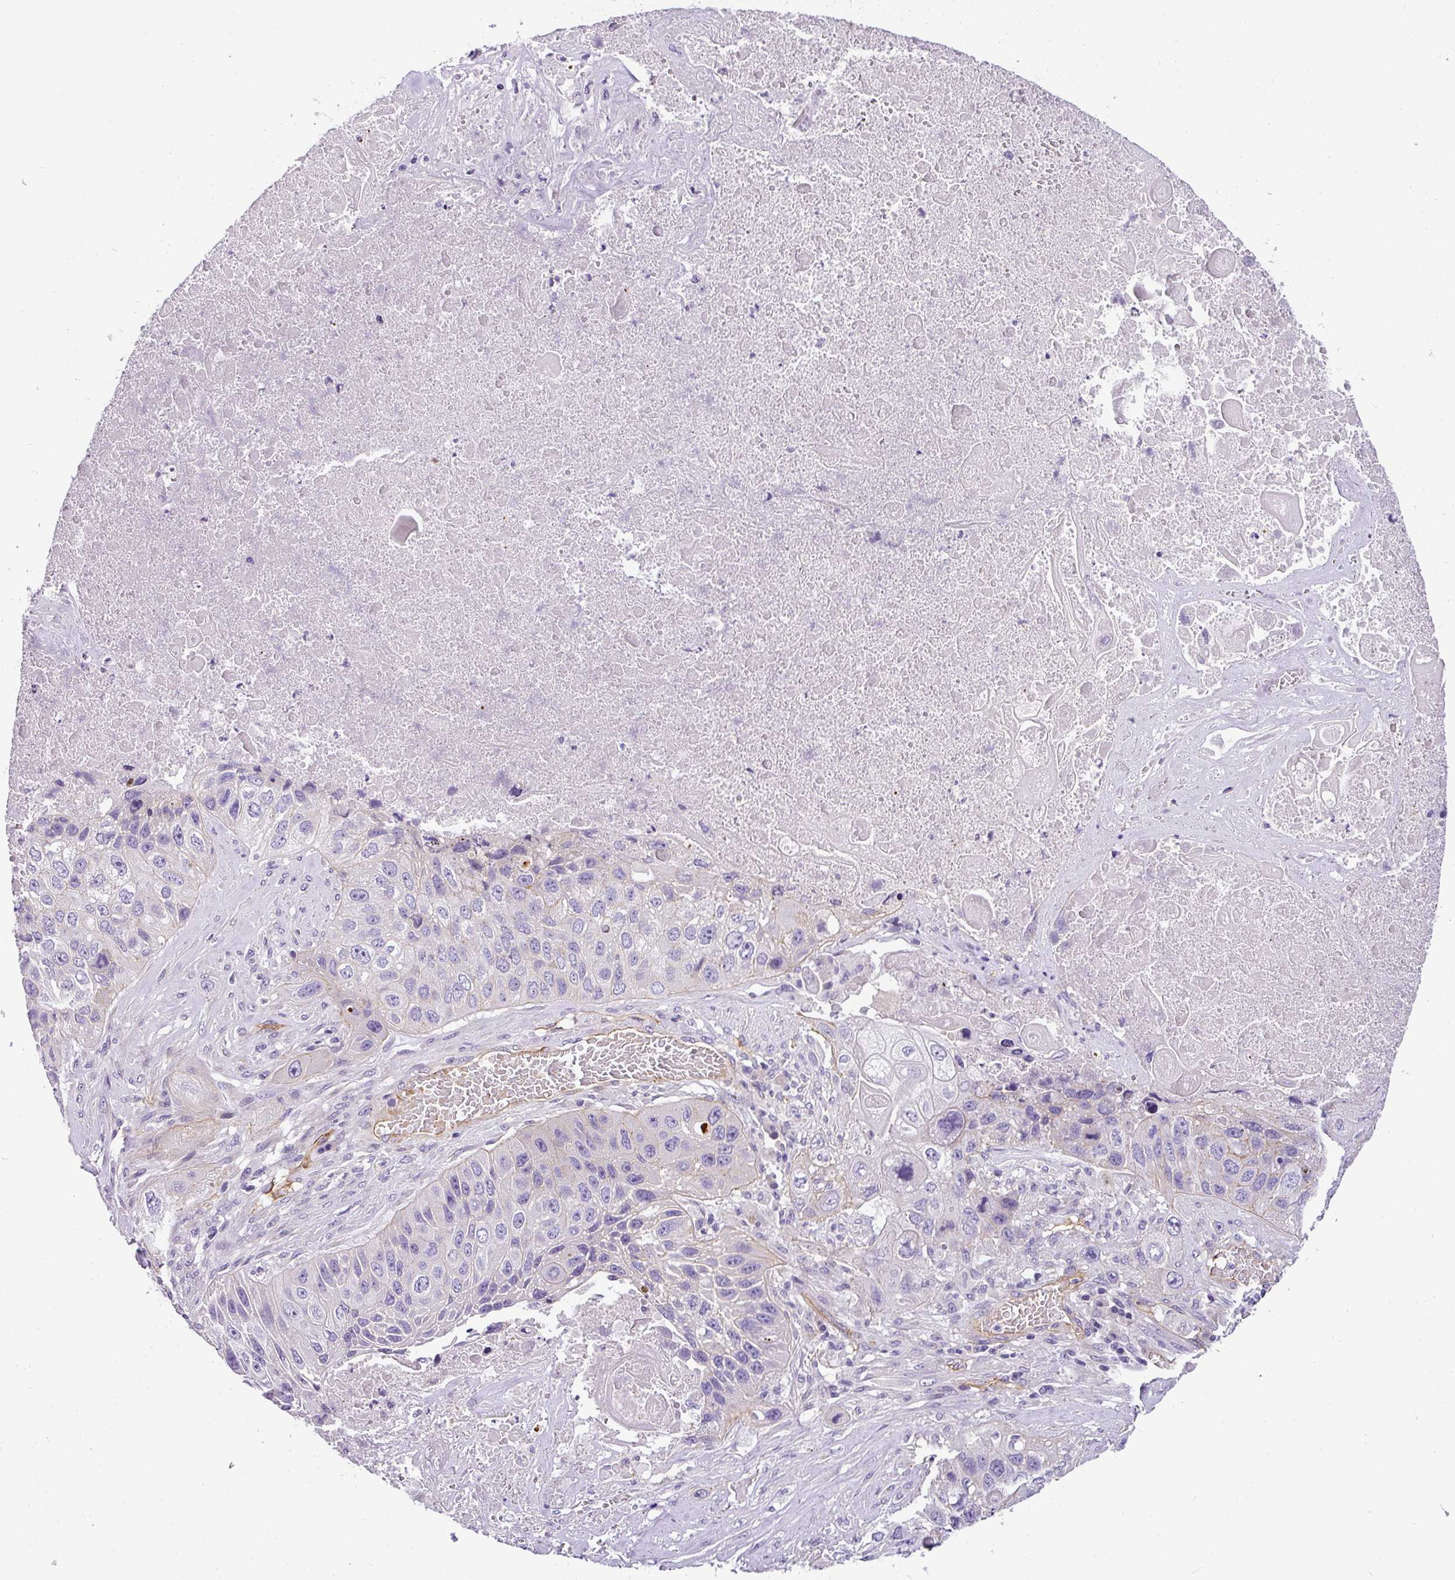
{"staining": {"intensity": "negative", "quantity": "none", "location": "none"}, "tissue": "lung cancer", "cell_type": "Tumor cells", "image_type": "cancer", "snomed": [{"axis": "morphology", "description": "Squamous cell carcinoma, NOS"}, {"axis": "topography", "description": "Lung"}], "caption": "Immunohistochemical staining of lung cancer (squamous cell carcinoma) exhibits no significant staining in tumor cells.", "gene": "OR11H4", "patient": {"sex": "male", "age": 61}}